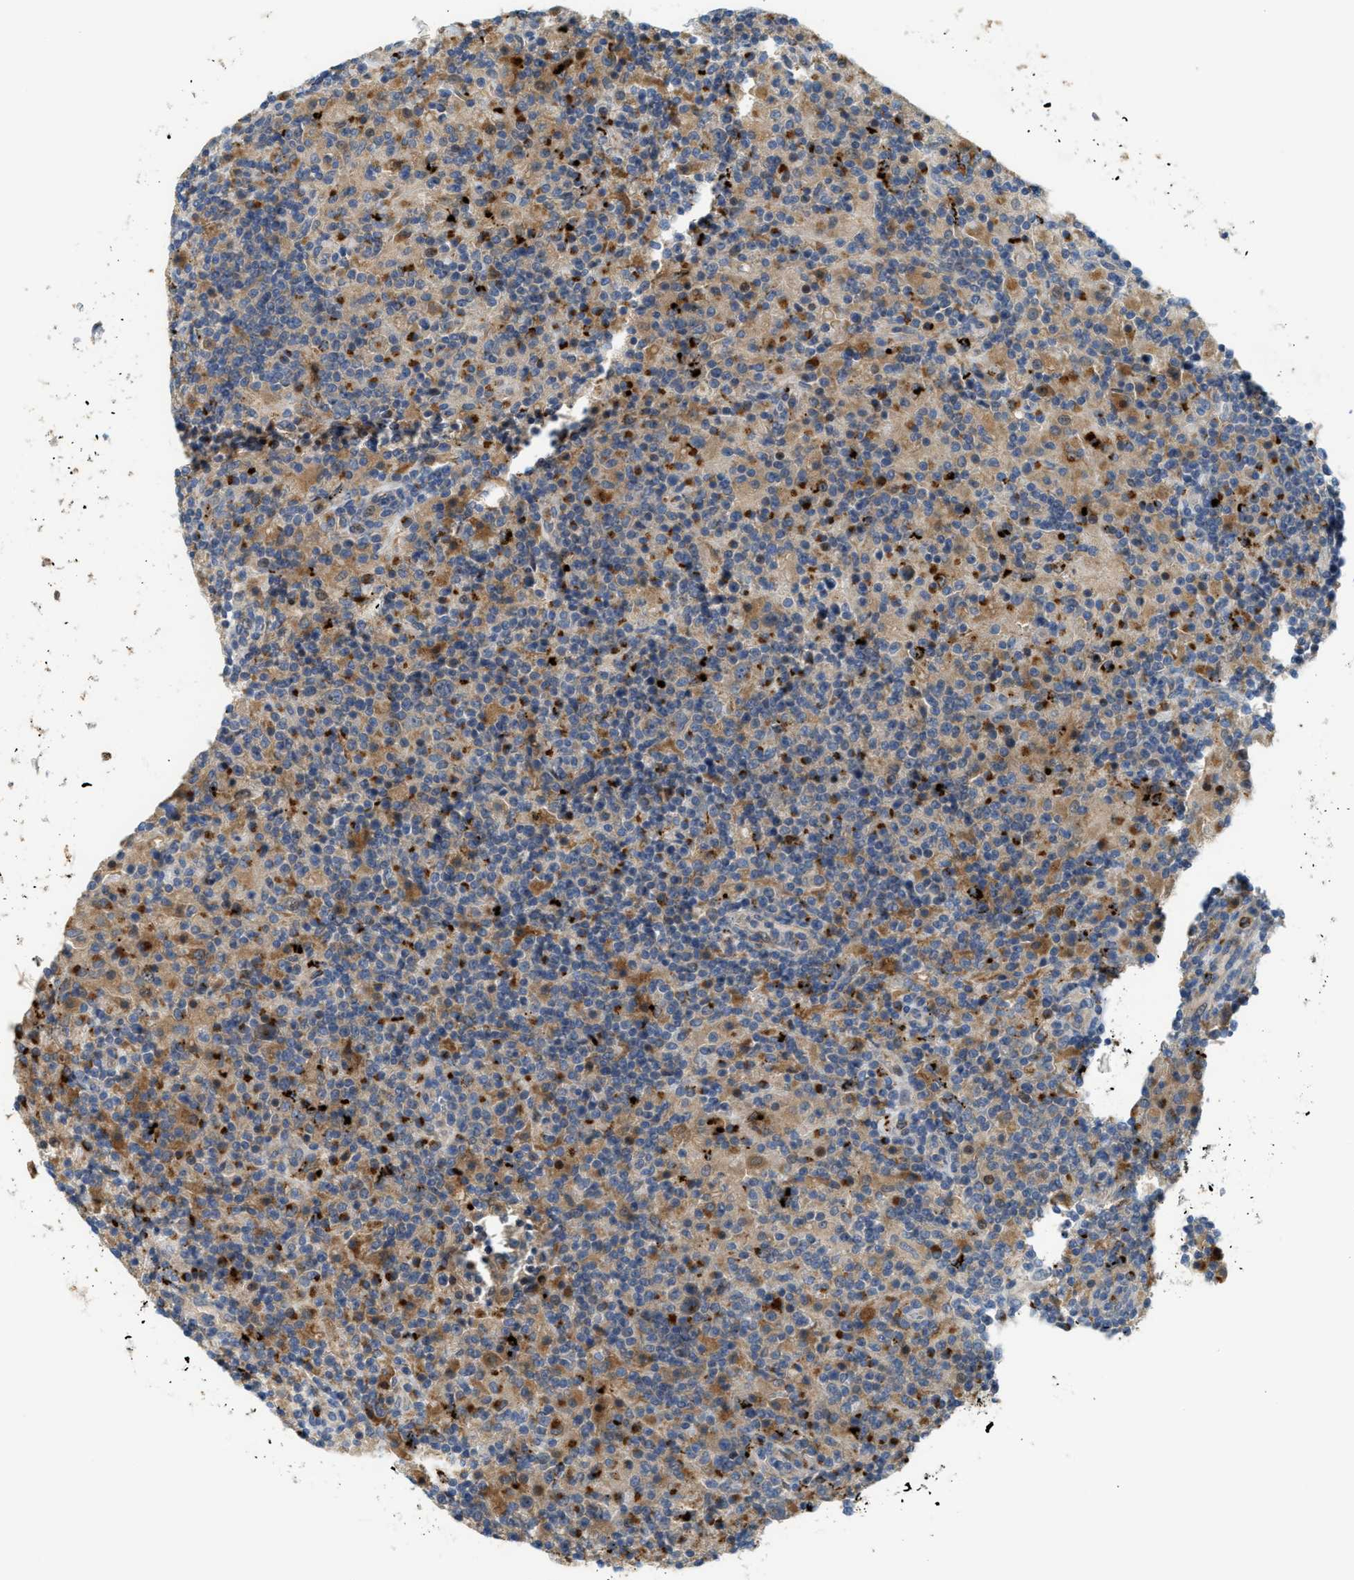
{"staining": {"intensity": "moderate", "quantity": "<25%", "location": "cytoplasmic/membranous"}, "tissue": "glioma", "cell_type": "Tumor cells", "image_type": "cancer", "snomed": [{"axis": "morphology", "description": "Glioma, malignant, High grade"}, {"axis": "topography", "description": "Brain"}], "caption": "This is an image of immunohistochemistry (IHC) staining of glioma, which shows moderate positivity in the cytoplasmic/membranous of tumor cells.", "gene": "KLHDC10", "patient": {"sex": "female", "age": 59}}